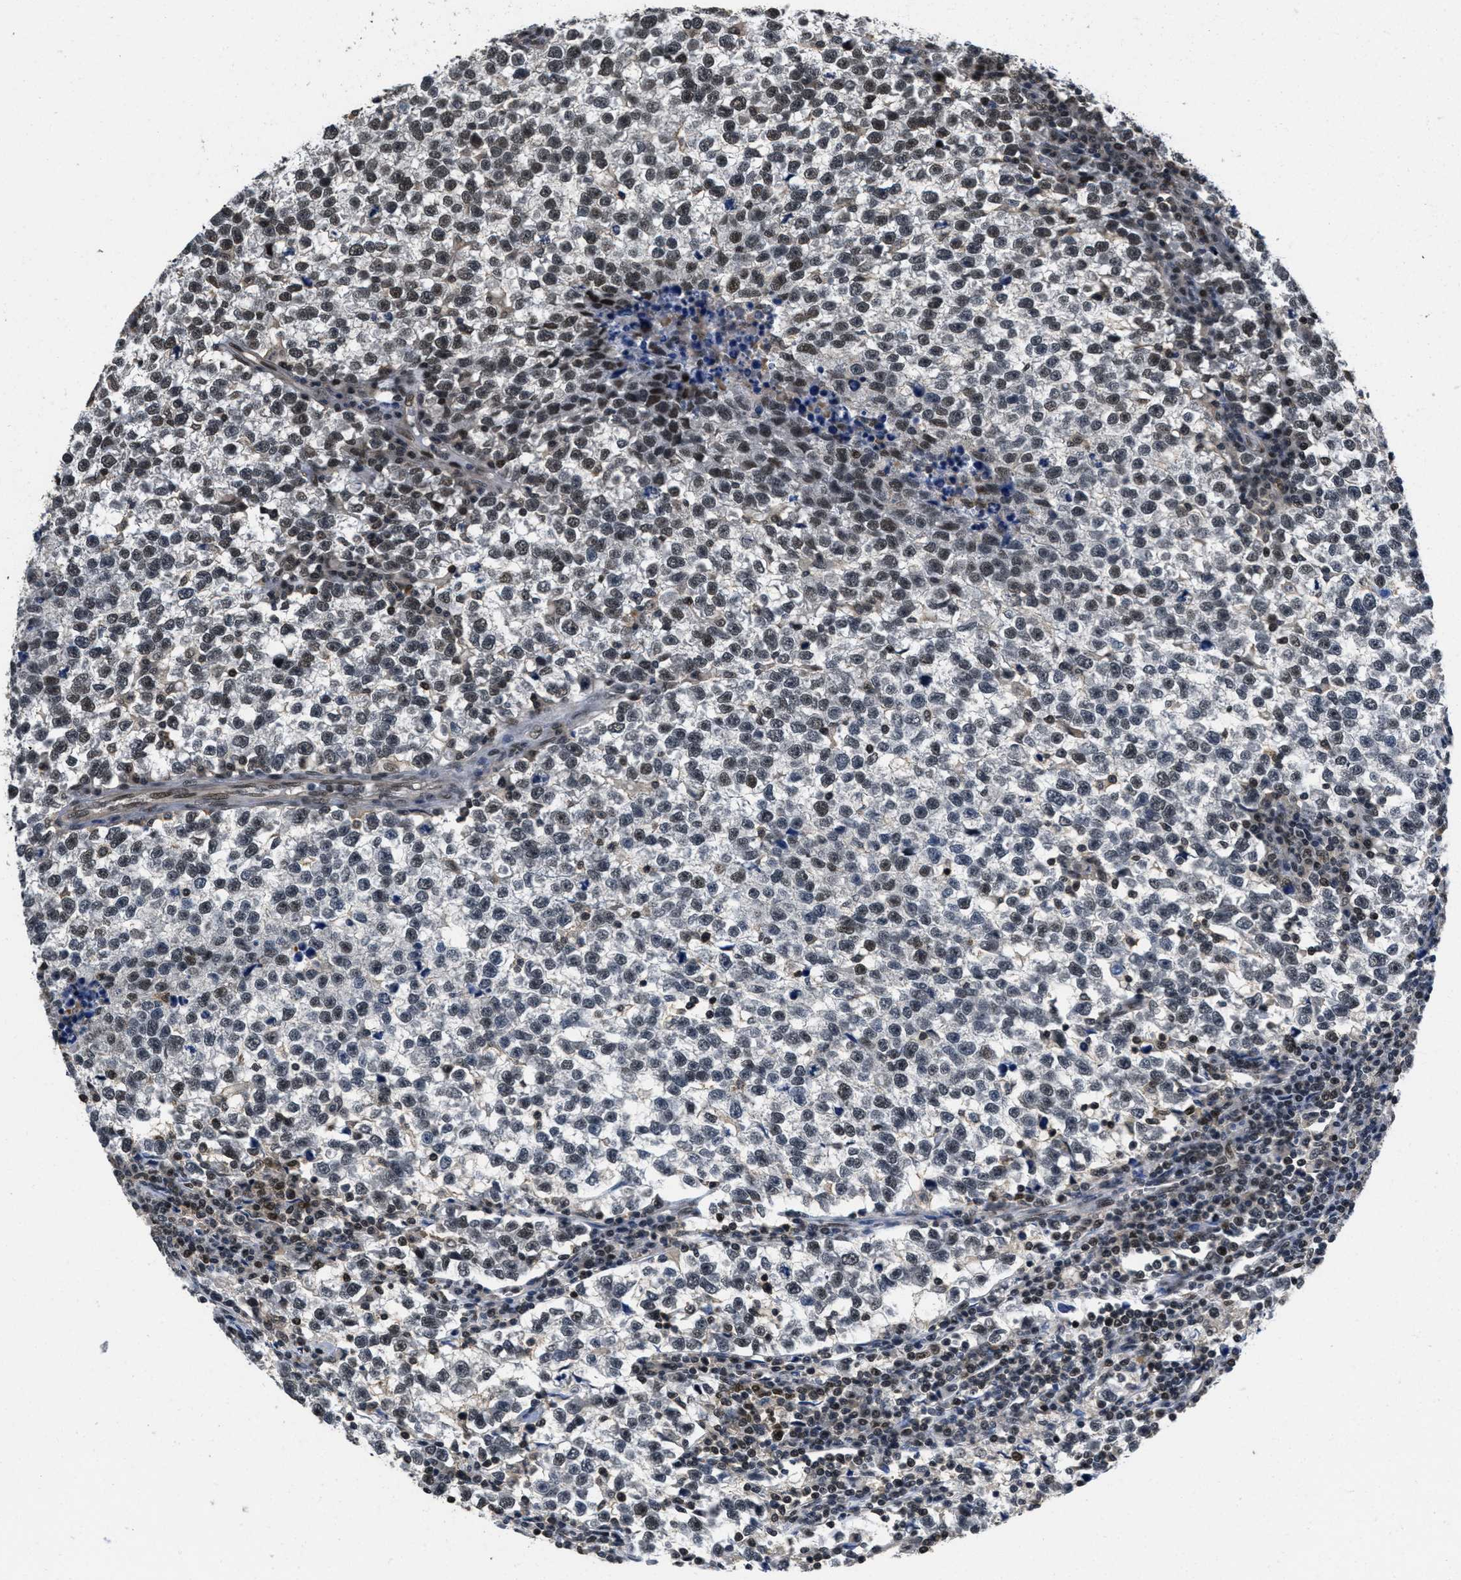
{"staining": {"intensity": "weak", "quantity": "25%-75%", "location": "nuclear"}, "tissue": "testis cancer", "cell_type": "Tumor cells", "image_type": "cancer", "snomed": [{"axis": "morphology", "description": "Normal tissue, NOS"}, {"axis": "morphology", "description": "Seminoma, NOS"}, {"axis": "topography", "description": "Testis"}], "caption": "A photomicrograph of testis cancer (seminoma) stained for a protein reveals weak nuclear brown staining in tumor cells.", "gene": "CUL4B", "patient": {"sex": "male", "age": 43}}